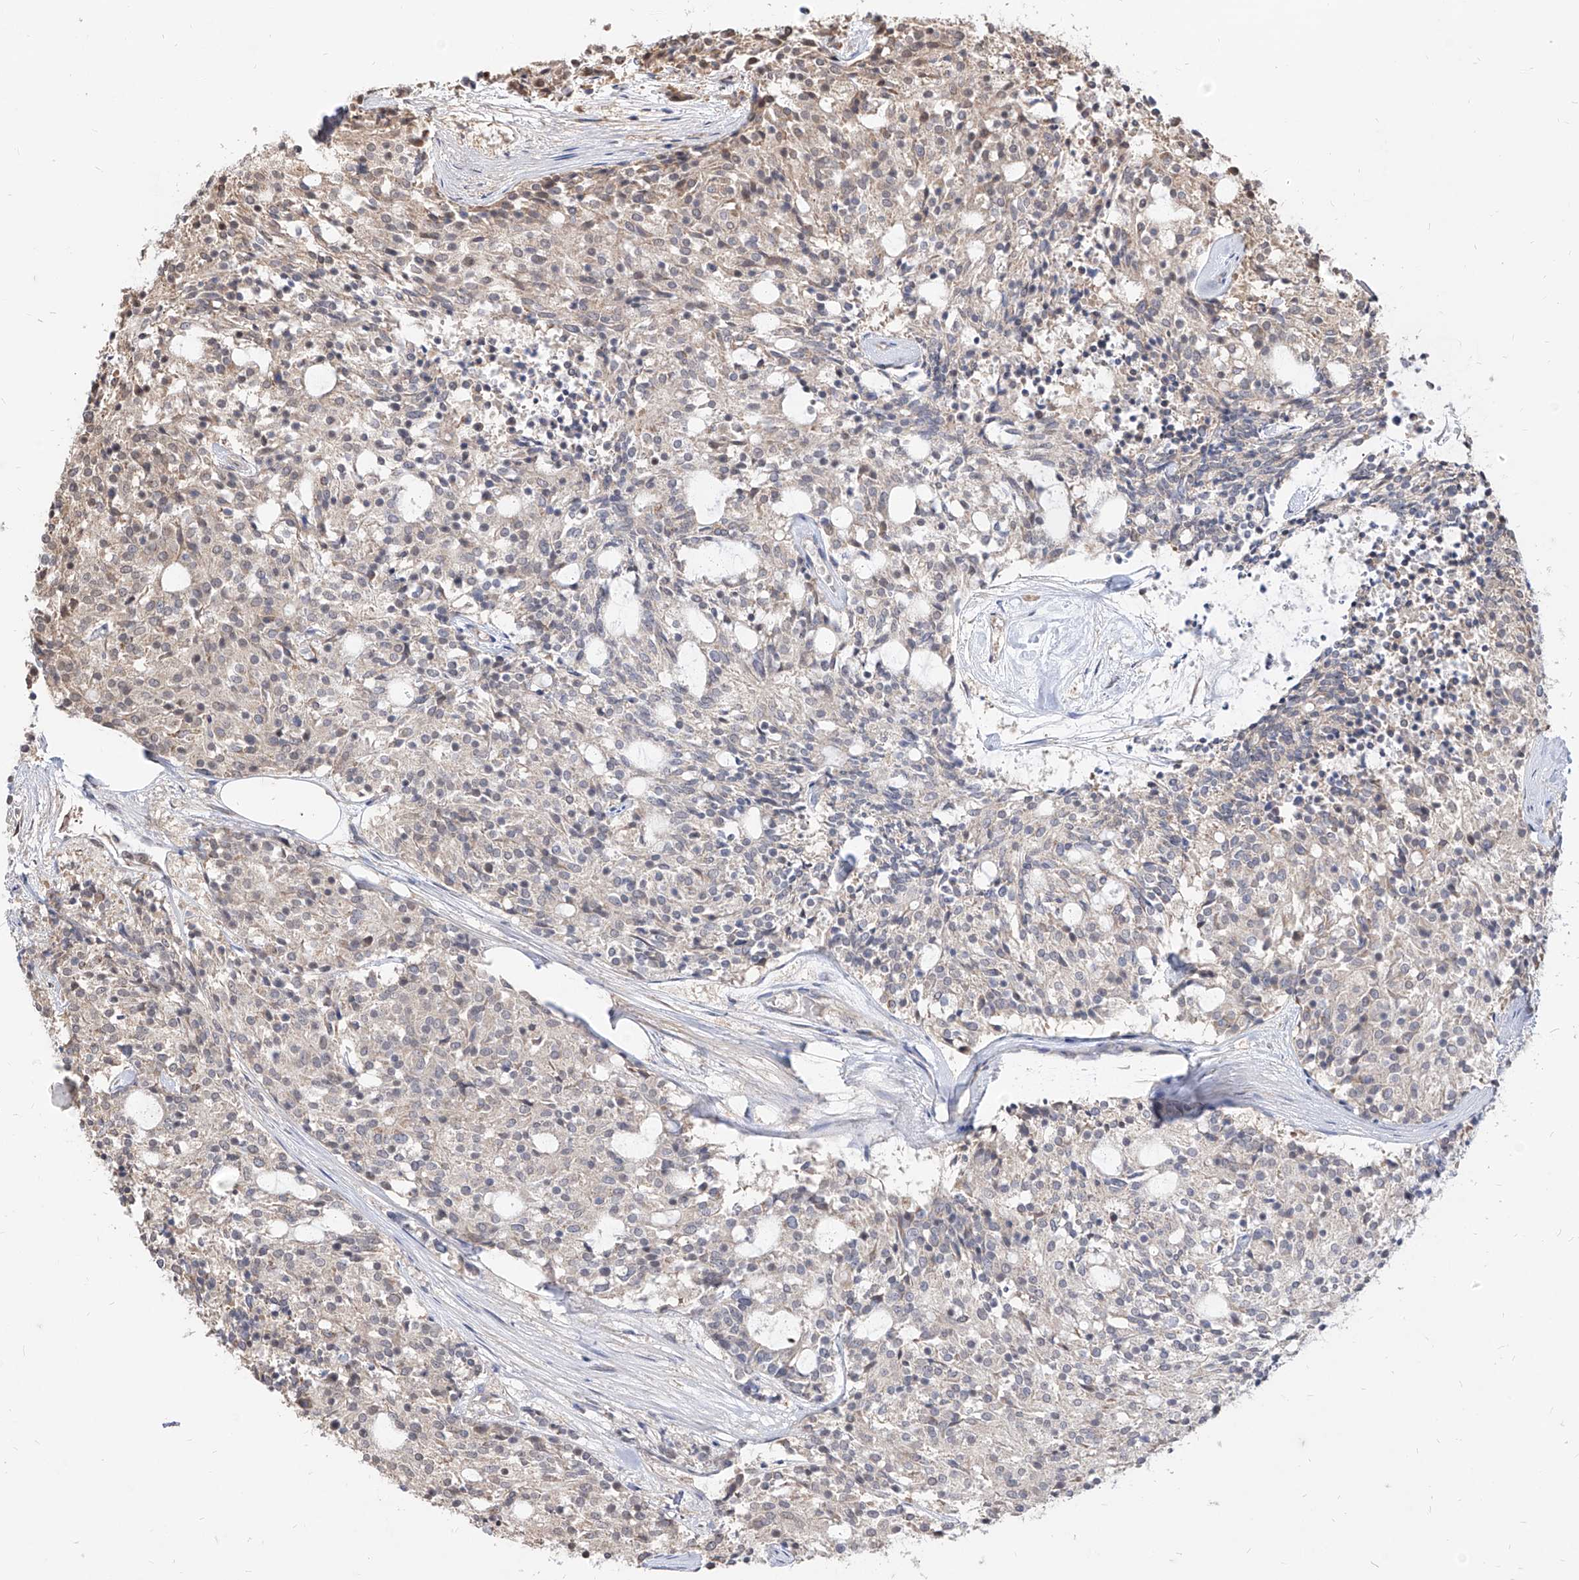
{"staining": {"intensity": "negative", "quantity": "none", "location": "none"}, "tissue": "carcinoid", "cell_type": "Tumor cells", "image_type": "cancer", "snomed": [{"axis": "morphology", "description": "Carcinoid, malignant, NOS"}, {"axis": "topography", "description": "Pancreas"}], "caption": "Human carcinoid stained for a protein using immunohistochemistry (IHC) shows no expression in tumor cells.", "gene": "C8orf82", "patient": {"sex": "female", "age": 54}}